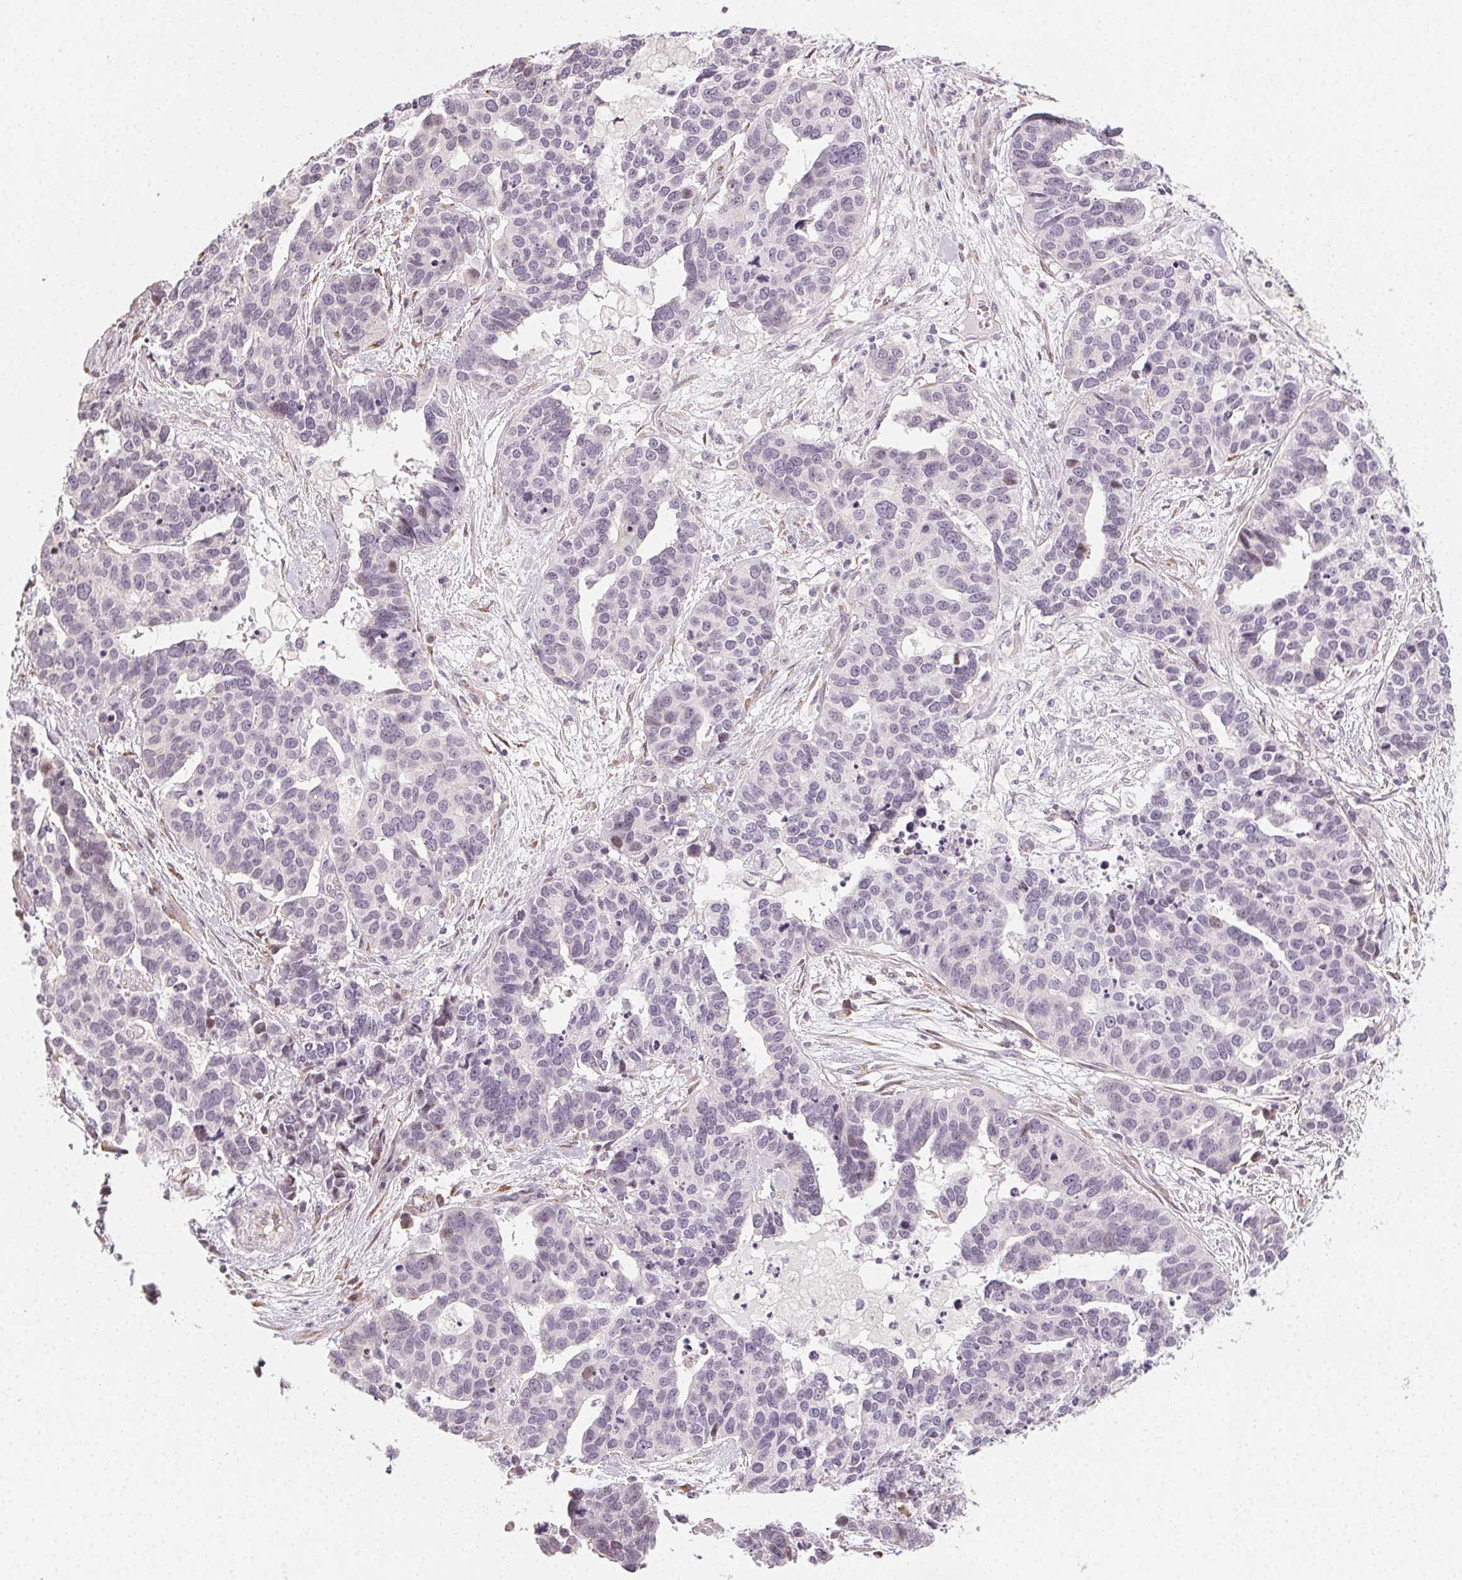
{"staining": {"intensity": "negative", "quantity": "none", "location": "none"}, "tissue": "ovarian cancer", "cell_type": "Tumor cells", "image_type": "cancer", "snomed": [{"axis": "morphology", "description": "Carcinoma, endometroid"}, {"axis": "topography", "description": "Ovary"}], "caption": "The histopathology image exhibits no significant positivity in tumor cells of ovarian endometroid carcinoma.", "gene": "CCDC96", "patient": {"sex": "female", "age": 65}}